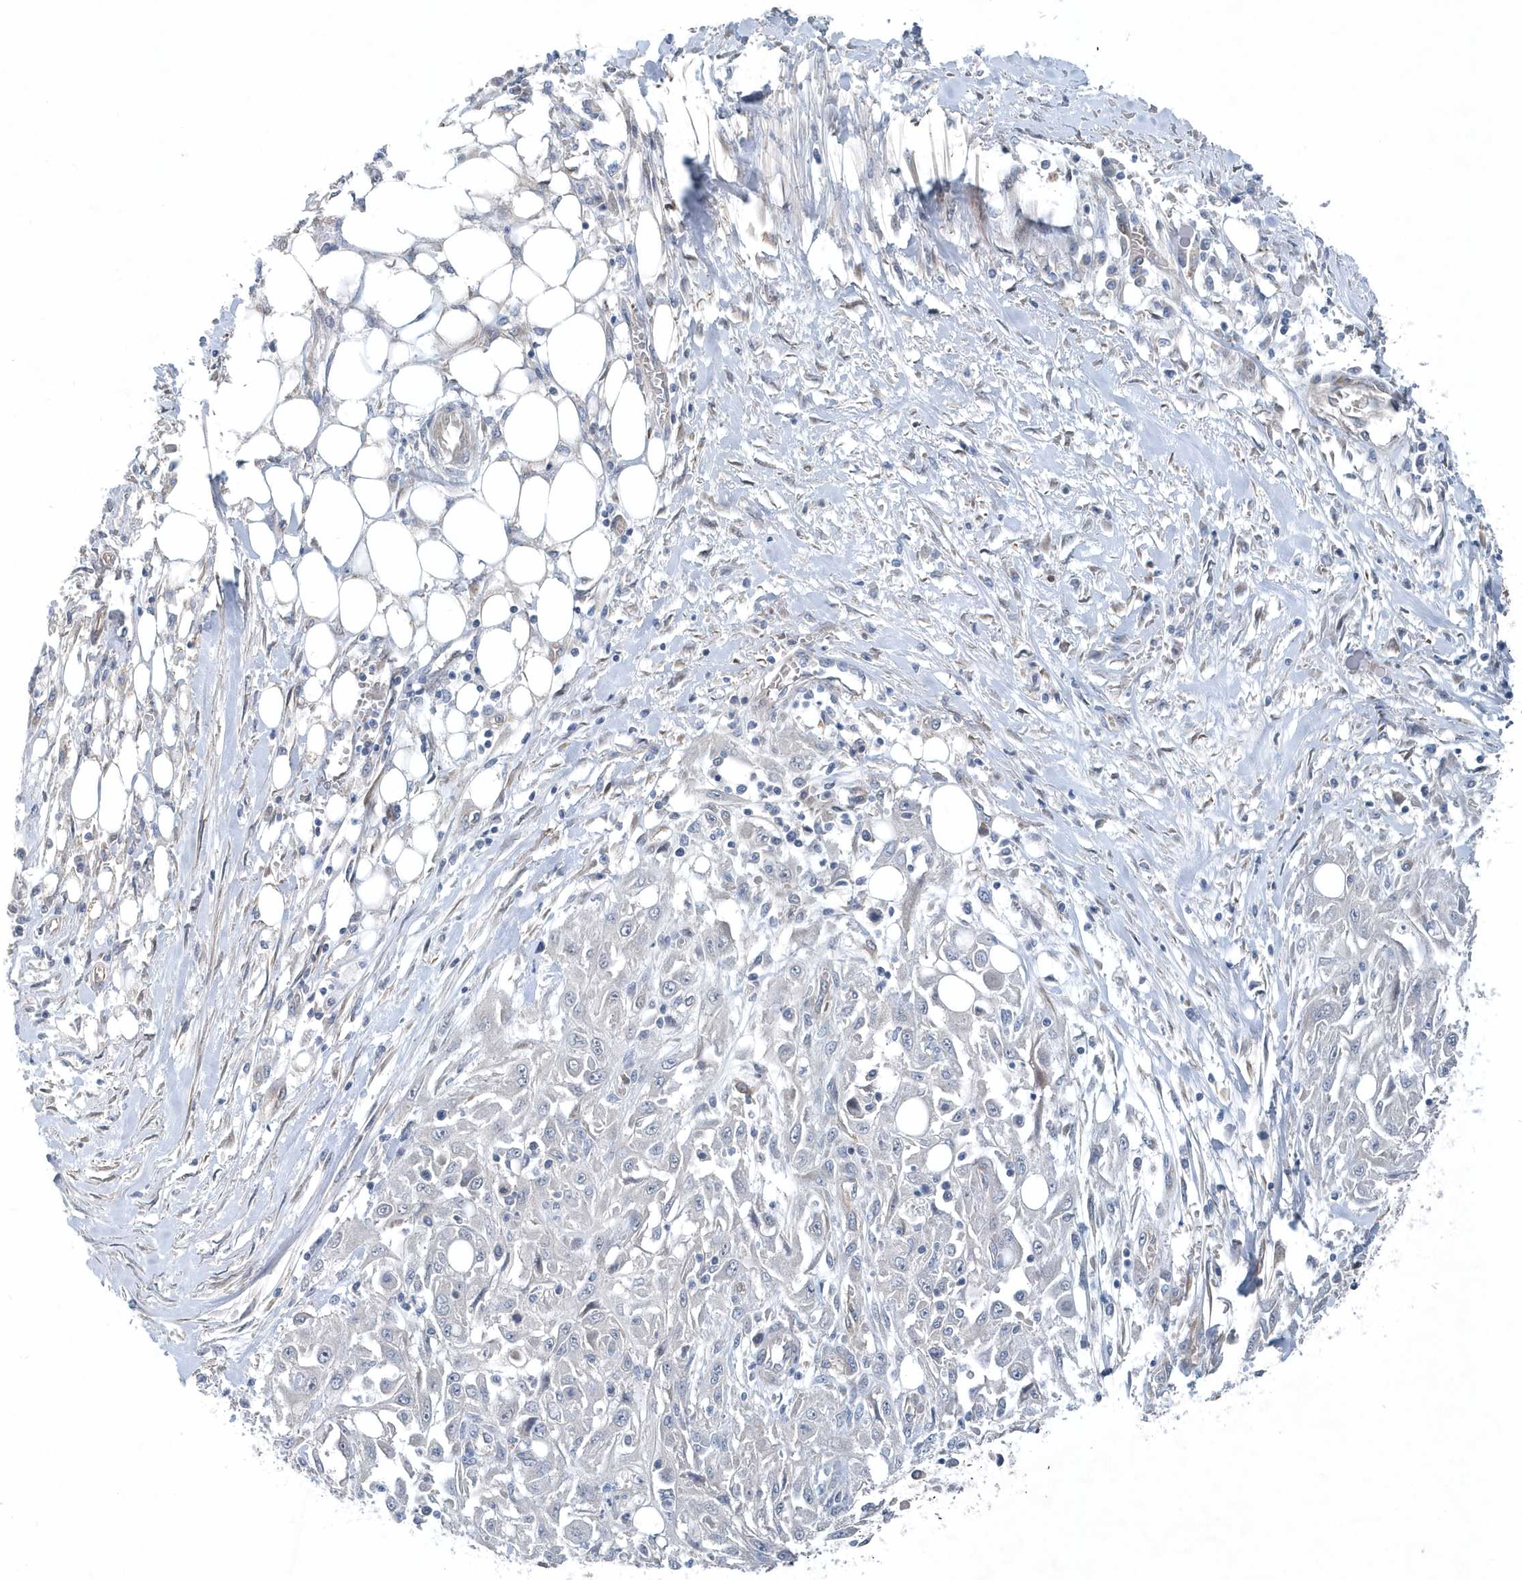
{"staining": {"intensity": "negative", "quantity": "none", "location": "none"}, "tissue": "skin cancer", "cell_type": "Tumor cells", "image_type": "cancer", "snomed": [{"axis": "morphology", "description": "Squamous cell carcinoma, NOS"}, {"axis": "morphology", "description": "Squamous cell carcinoma, metastatic, NOS"}, {"axis": "topography", "description": "Skin"}, {"axis": "topography", "description": "Lymph node"}], "caption": "Immunohistochemistry (IHC) photomicrograph of neoplastic tissue: squamous cell carcinoma (skin) stained with DAB reveals no significant protein positivity in tumor cells.", "gene": "MCC", "patient": {"sex": "male", "age": 75}}